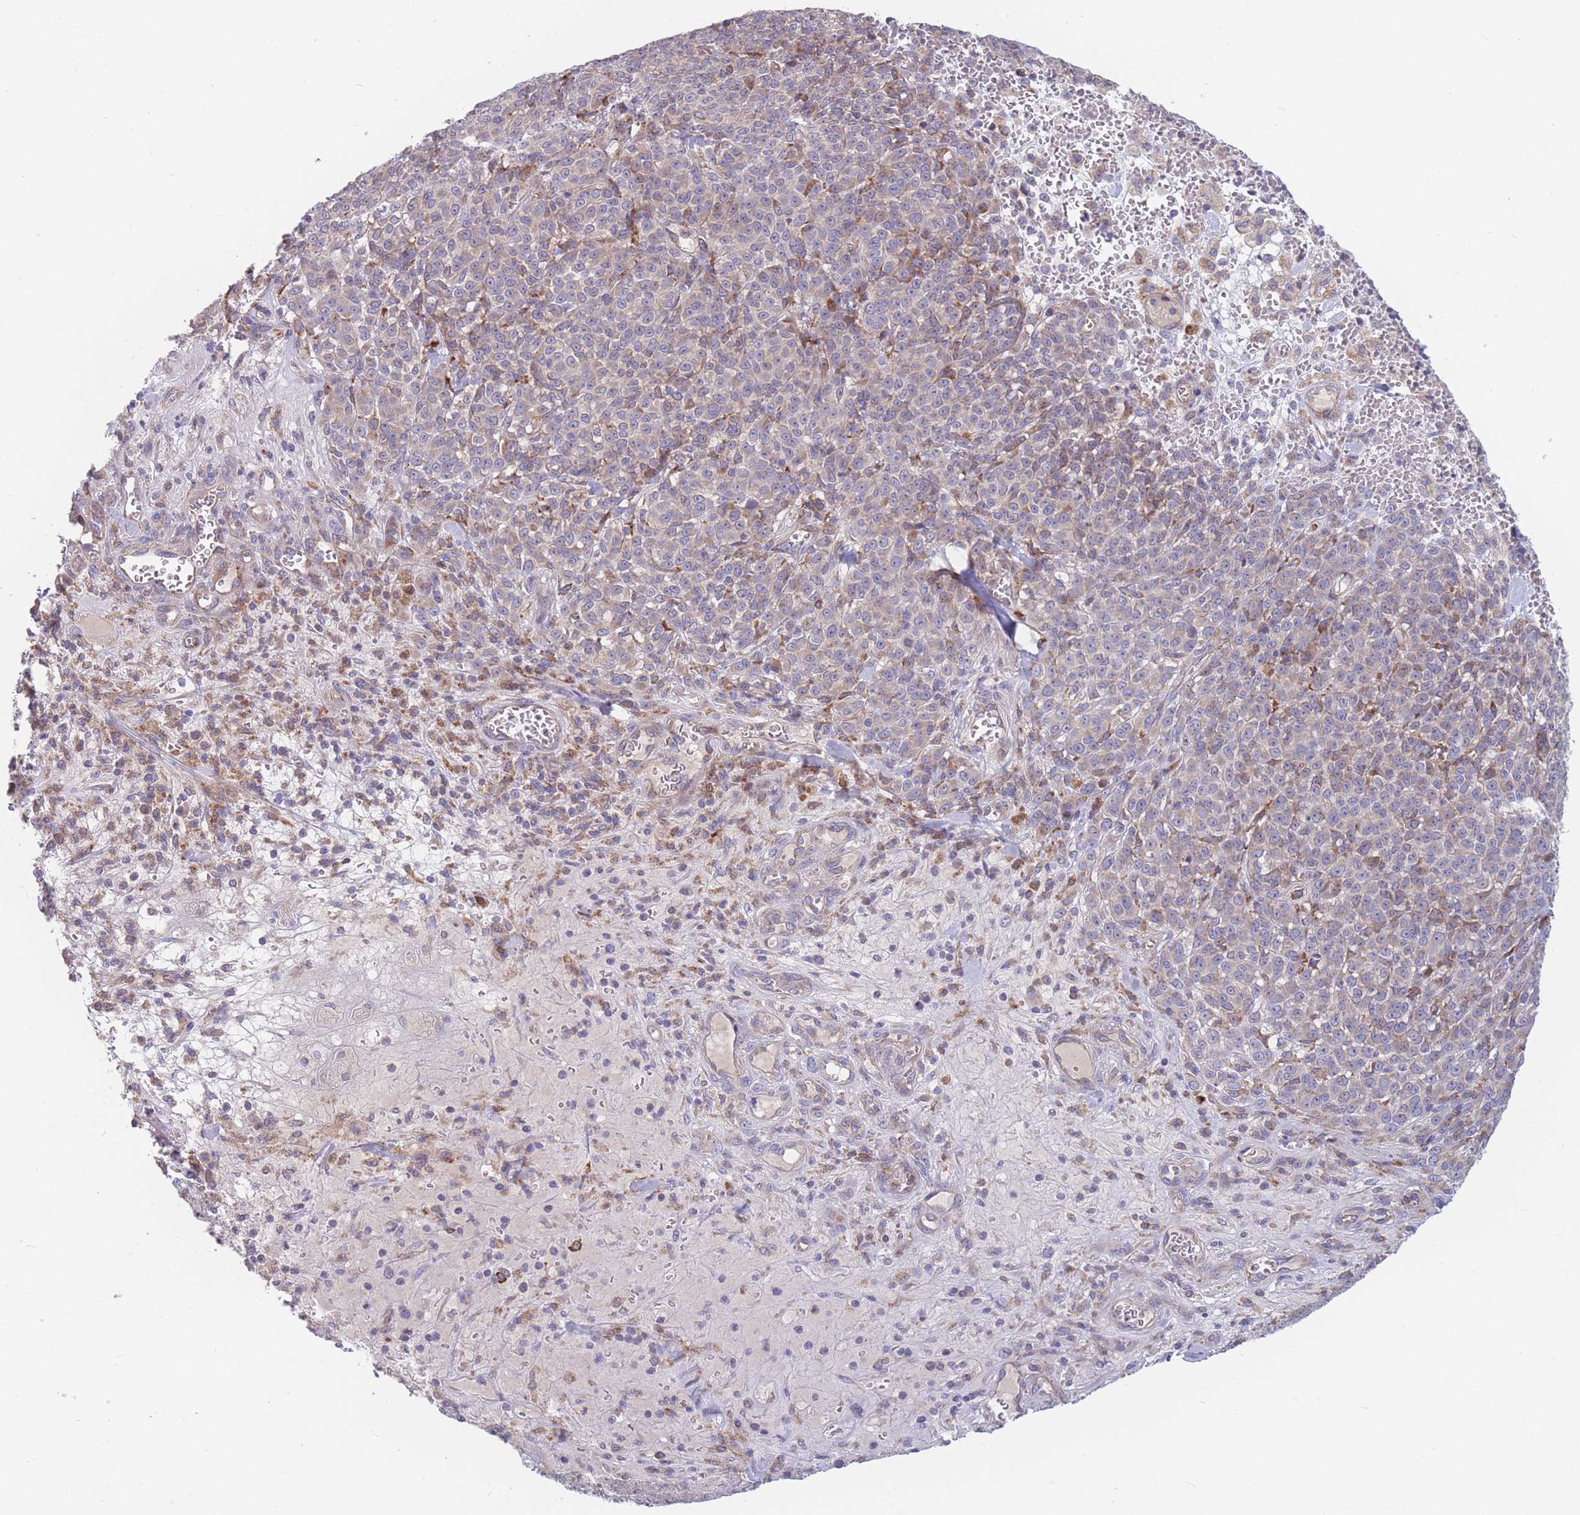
{"staining": {"intensity": "negative", "quantity": "none", "location": "none"}, "tissue": "melanoma", "cell_type": "Tumor cells", "image_type": "cancer", "snomed": [{"axis": "morphology", "description": "Normal tissue, NOS"}, {"axis": "morphology", "description": "Malignant melanoma, NOS"}, {"axis": "topography", "description": "Skin"}], "caption": "Immunohistochemical staining of human melanoma reveals no significant staining in tumor cells.", "gene": "TMEM131L", "patient": {"sex": "female", "age": 34}}